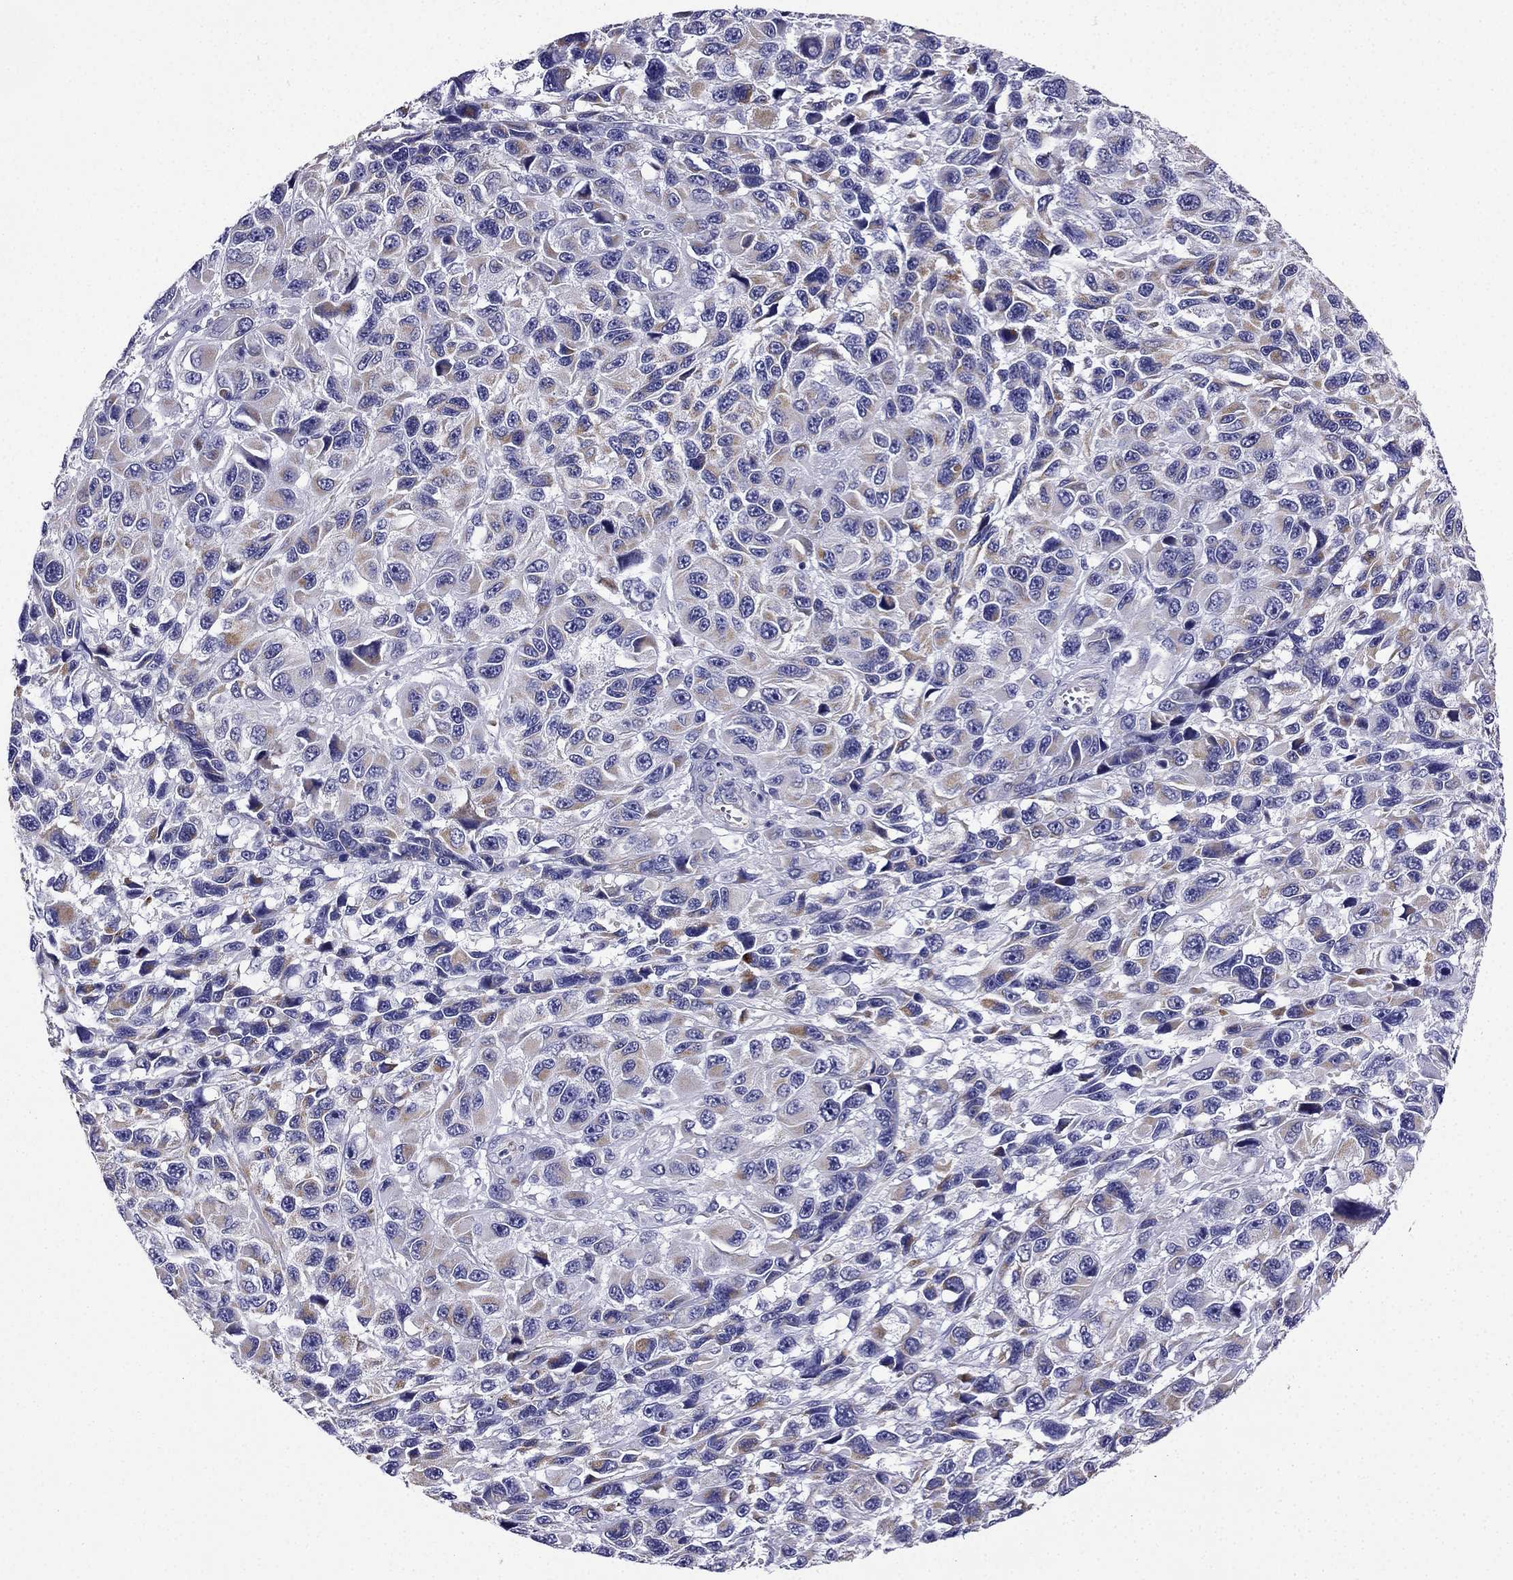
{"staining": {"intensity": "weak", "quantity": "<25%", "location": "cytoplasmic/membranous"}, "tissue": "melanoma", "cell_type": "Tumor cells", "image_type": "cancer", "snomed": [{"axis": "morphology", "description": "Malignant melanoma, NOS"}, {"axis": "topography", "description": "Skin"}], "caption": "An image of melanoma stained for a protein displays no brown staining in tumor cells.", "gene": "KIF5A", "patient": {"sex": "male", "age": 53}}